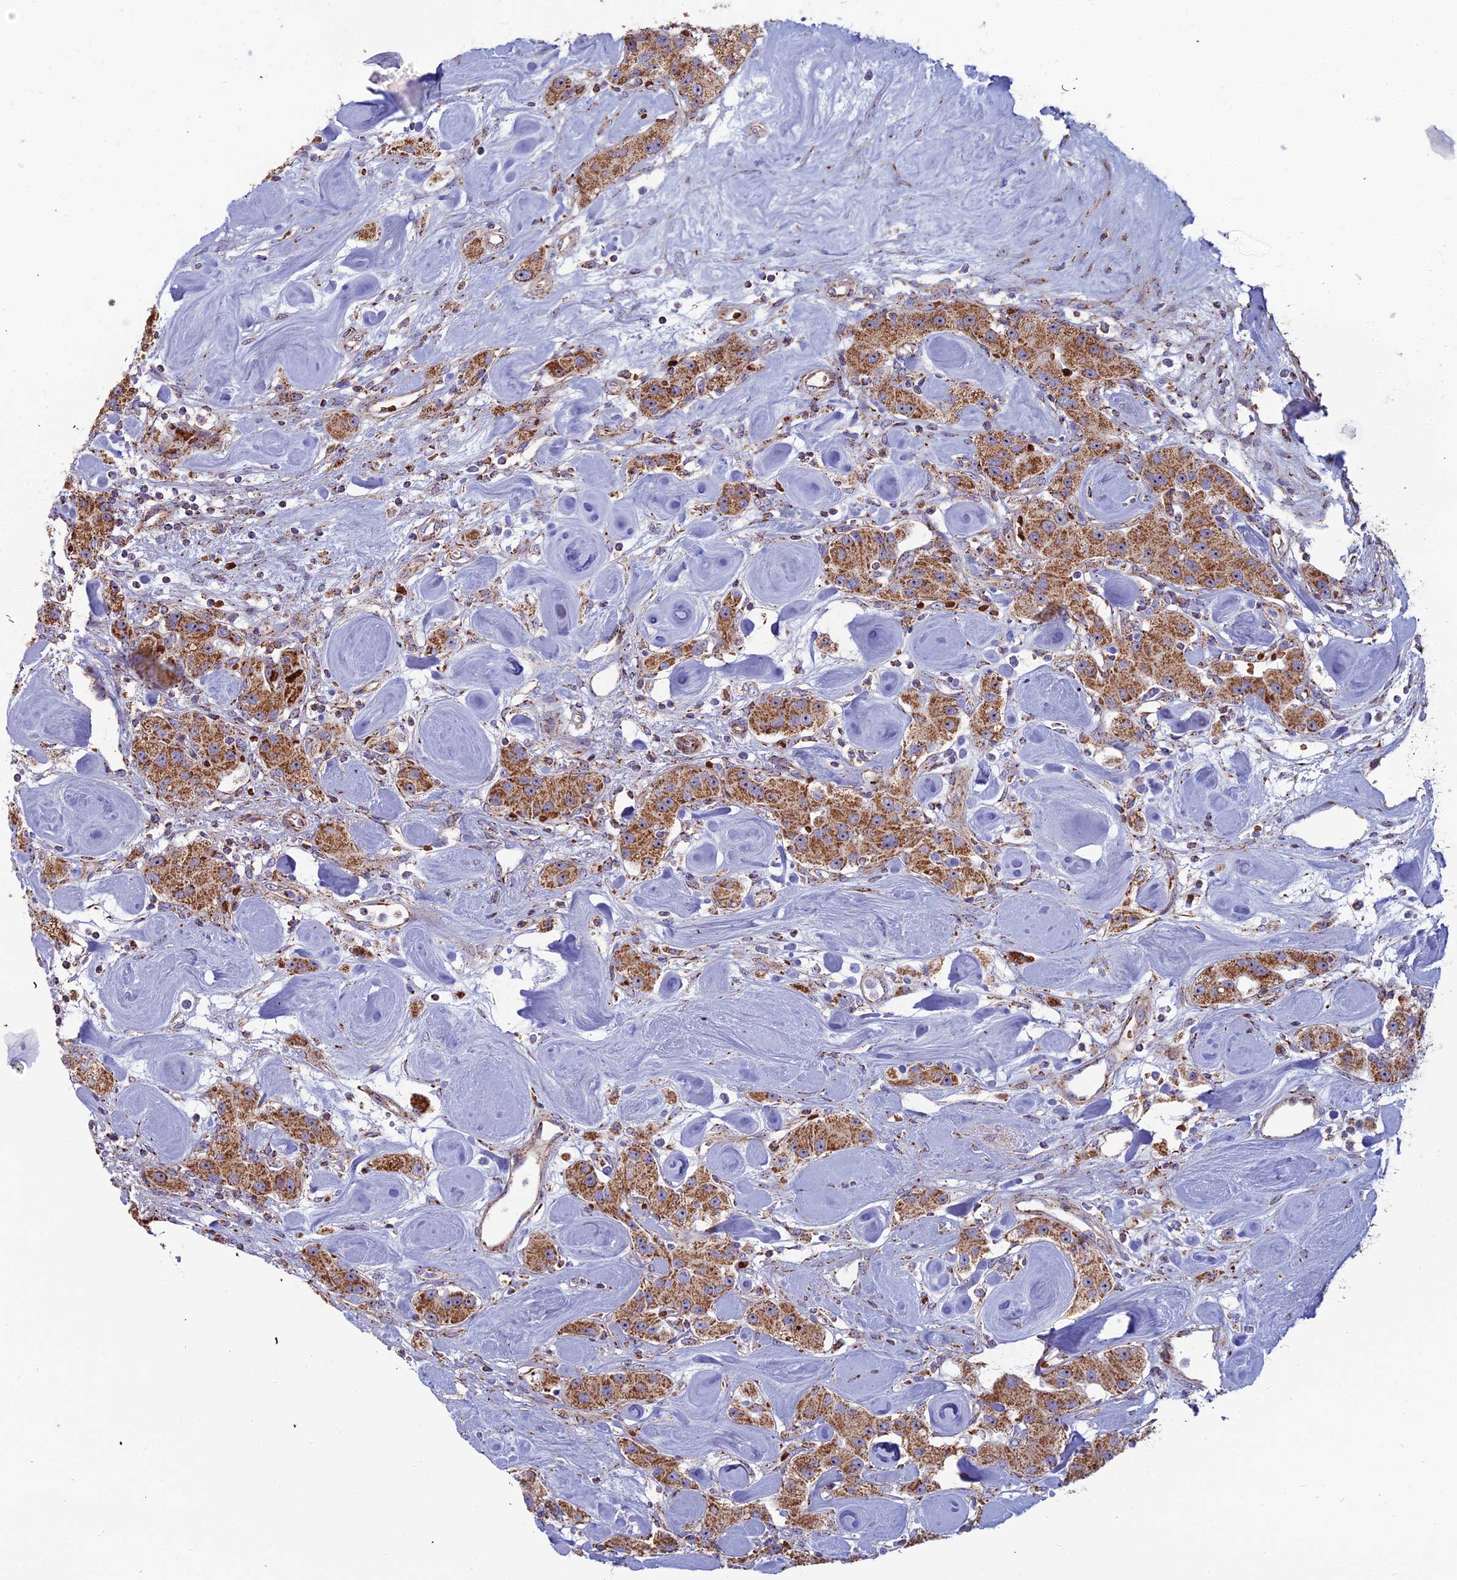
{"staining": {"intensity": "strong", "quantity": ">75%", "location": "cytoplasmic/membranous"}, "tissue": "carcinoid", "cell_type": "Tumor cells", "image_type": "cancer", "snomed": [{"axis": "morphology", "description": "Carcinoid, malignant, NOS"}, {"axis": "topography", "description": "Pancreas"}], "caption": "A brown stain shows strong cytoplasmic/membranous staining of a protein in human carcinoid tumor cells.", "gene": "SLC35F4", "patient": {"sex": "male", "age": 41}}